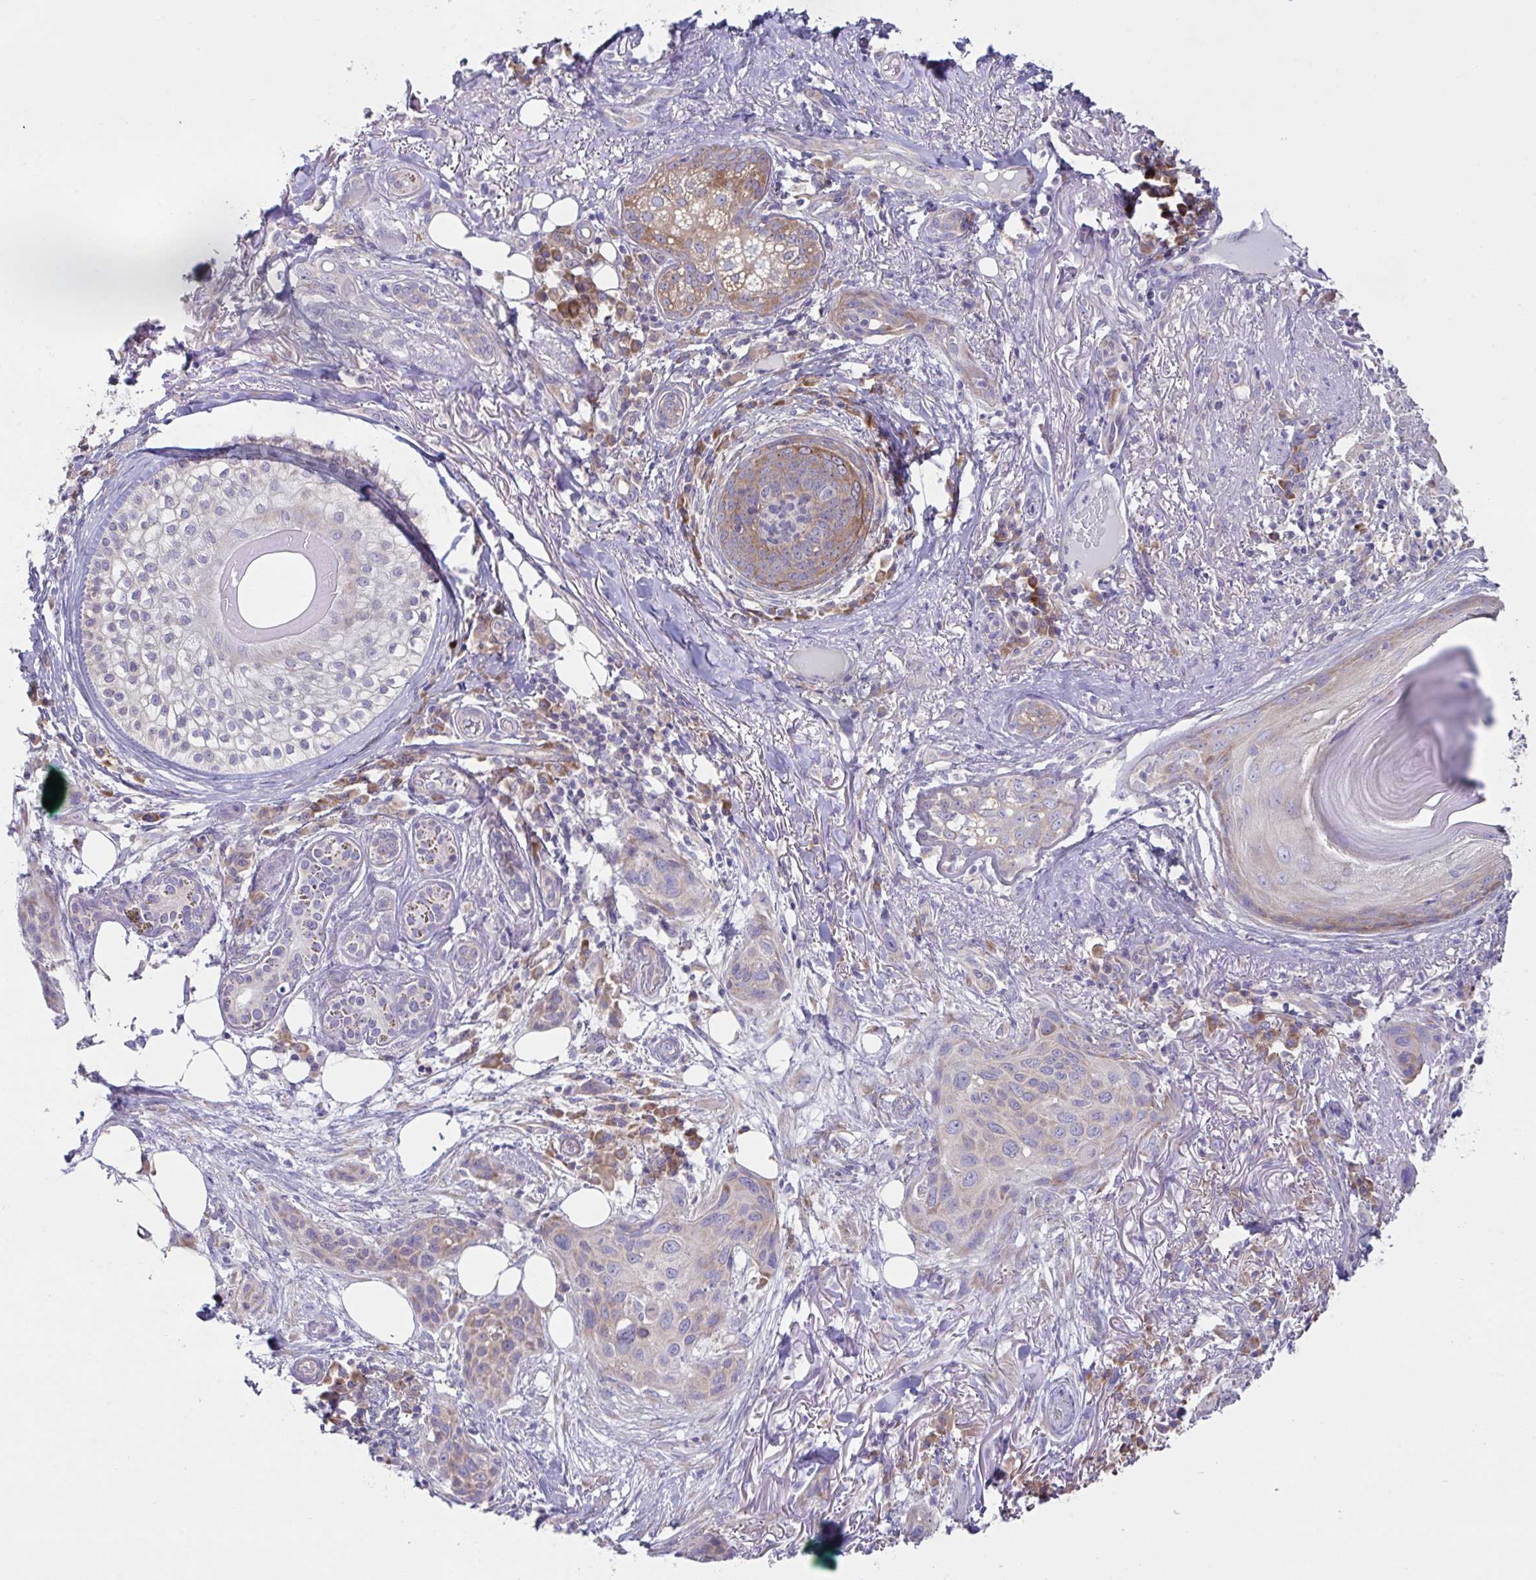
{"staining": {"intensity": "moderate", "quantity": "<25%", "location": "cytoplasmic/membranous"}, "tissue": "skin cancer", "cell_type": "Tumor cells", "image_type": "cancer", "snomed": [{"axis": "morphology", "description": "Squamous cell carcinoma, NOS"}, {"axis": "topography", "description": "Skin"}], "caption": "Human skin cancer stained for a protein (brown) displays moderate cytoplasmic/membranous positive expression in approximately <25% of tumor cells.", "gene": "FAU", "patient": {"sex": "female", "age": 87}}